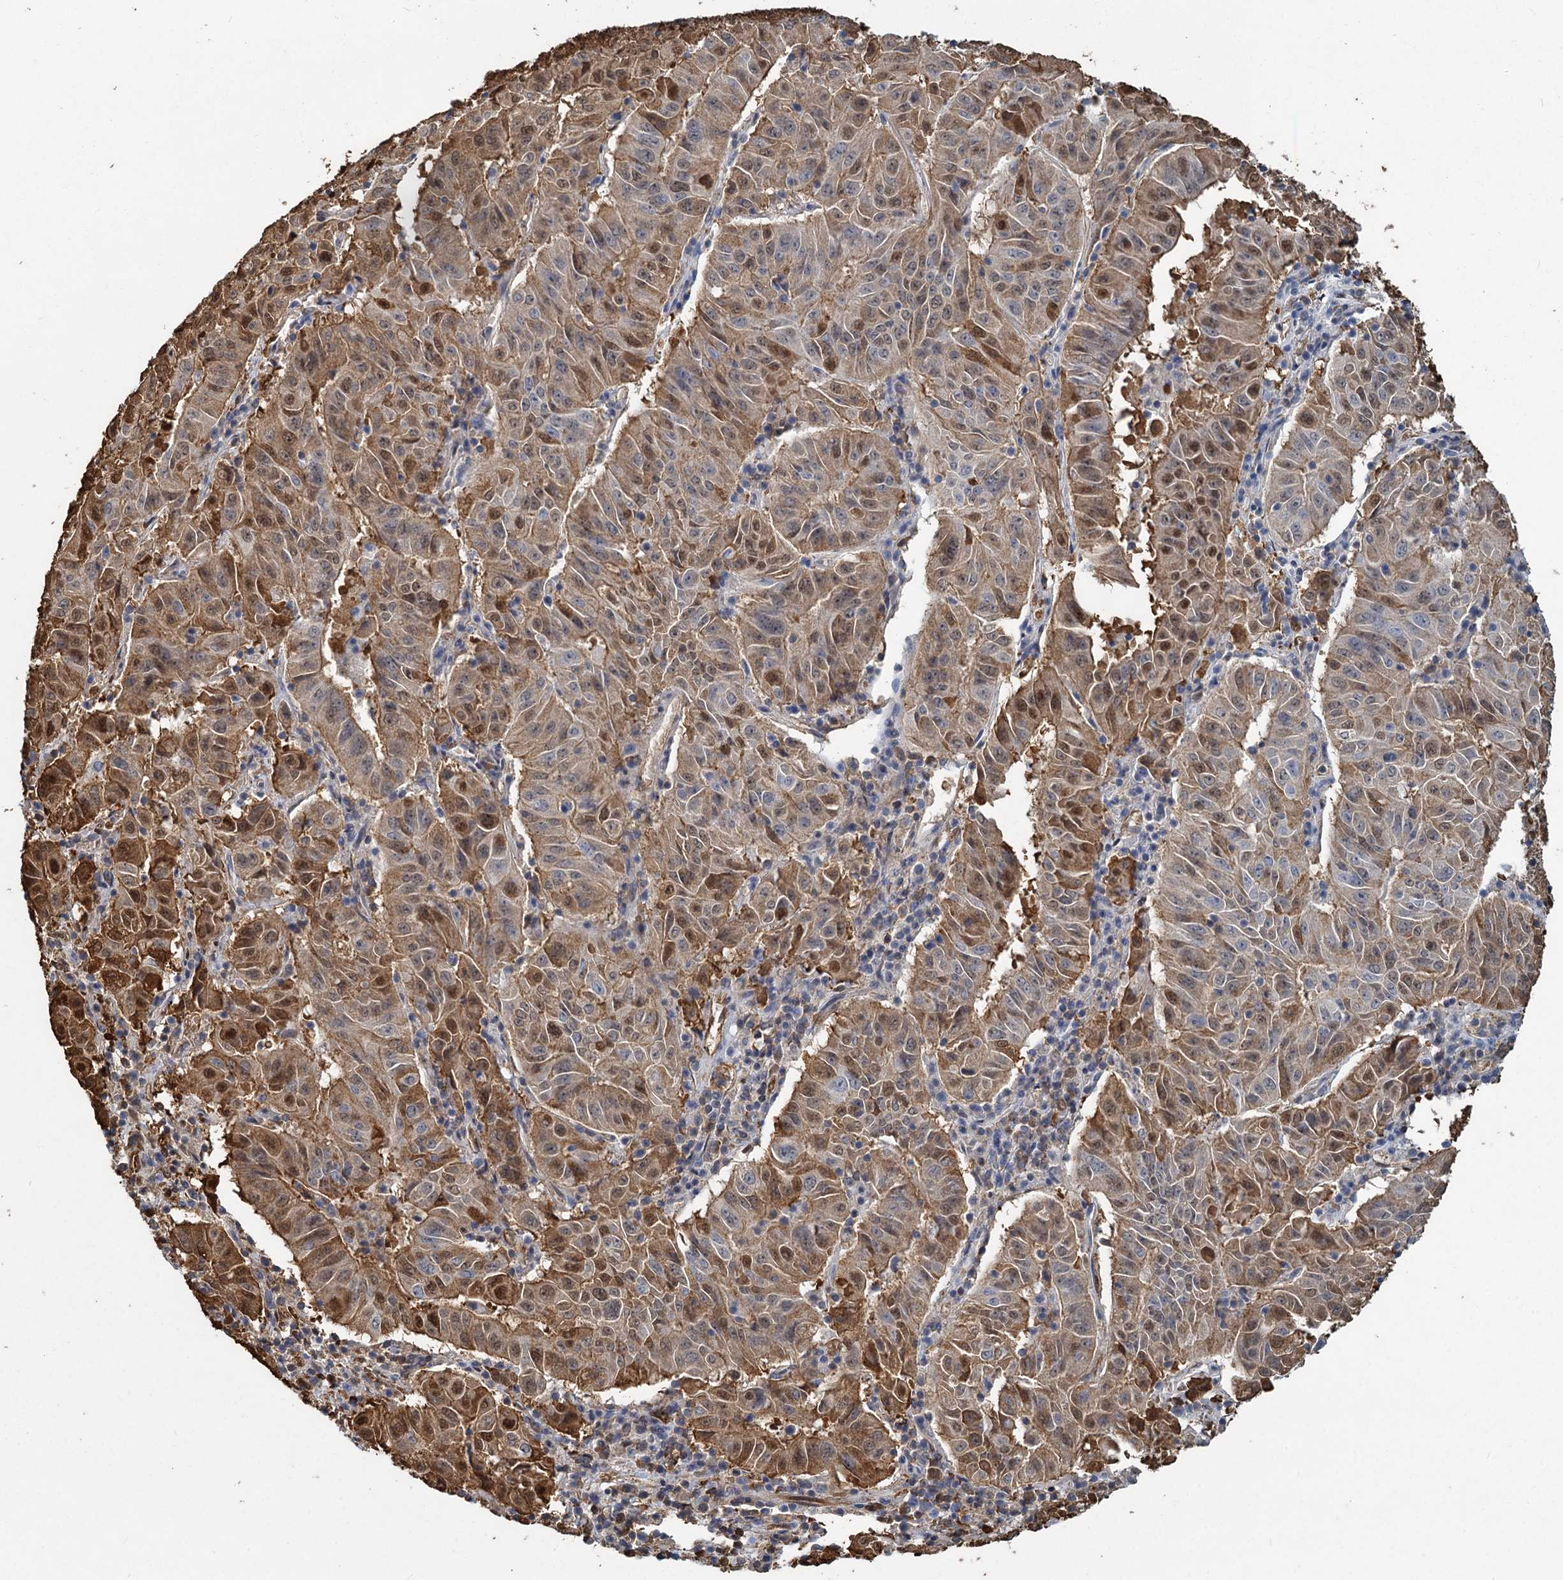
{"staining": {"intensity": "moderate", "quantity": ">75%", "location": "cytoplasmic/membranous,nuclear"}, "tissue": "pancreatic cancer", "cell_type": "Tumor cells", "image_type": "cancer", "snomed": [{"axis": "morphology", "description": "Adenocarcinoma, NOS"}, {"axis": "topography", "description": "Pancreas"}], "caption": "Immunohistochemistry (IHC) staining of pancreatic cancer, which demonstrates medium levels of moderate cytoplasmic/membranous and nuclear expression in about >75% of tumor cells indicating moderate cytoplasmic/membranous and nuclear protein staining. The staining was performed using DAB (3,3'-diaminobenzidine) (brown) for protein detection and nuclei were counterstained in hematoxylin (blue).", "gene": "S100A6", "patient": {"sex": "male", "age": 63}}